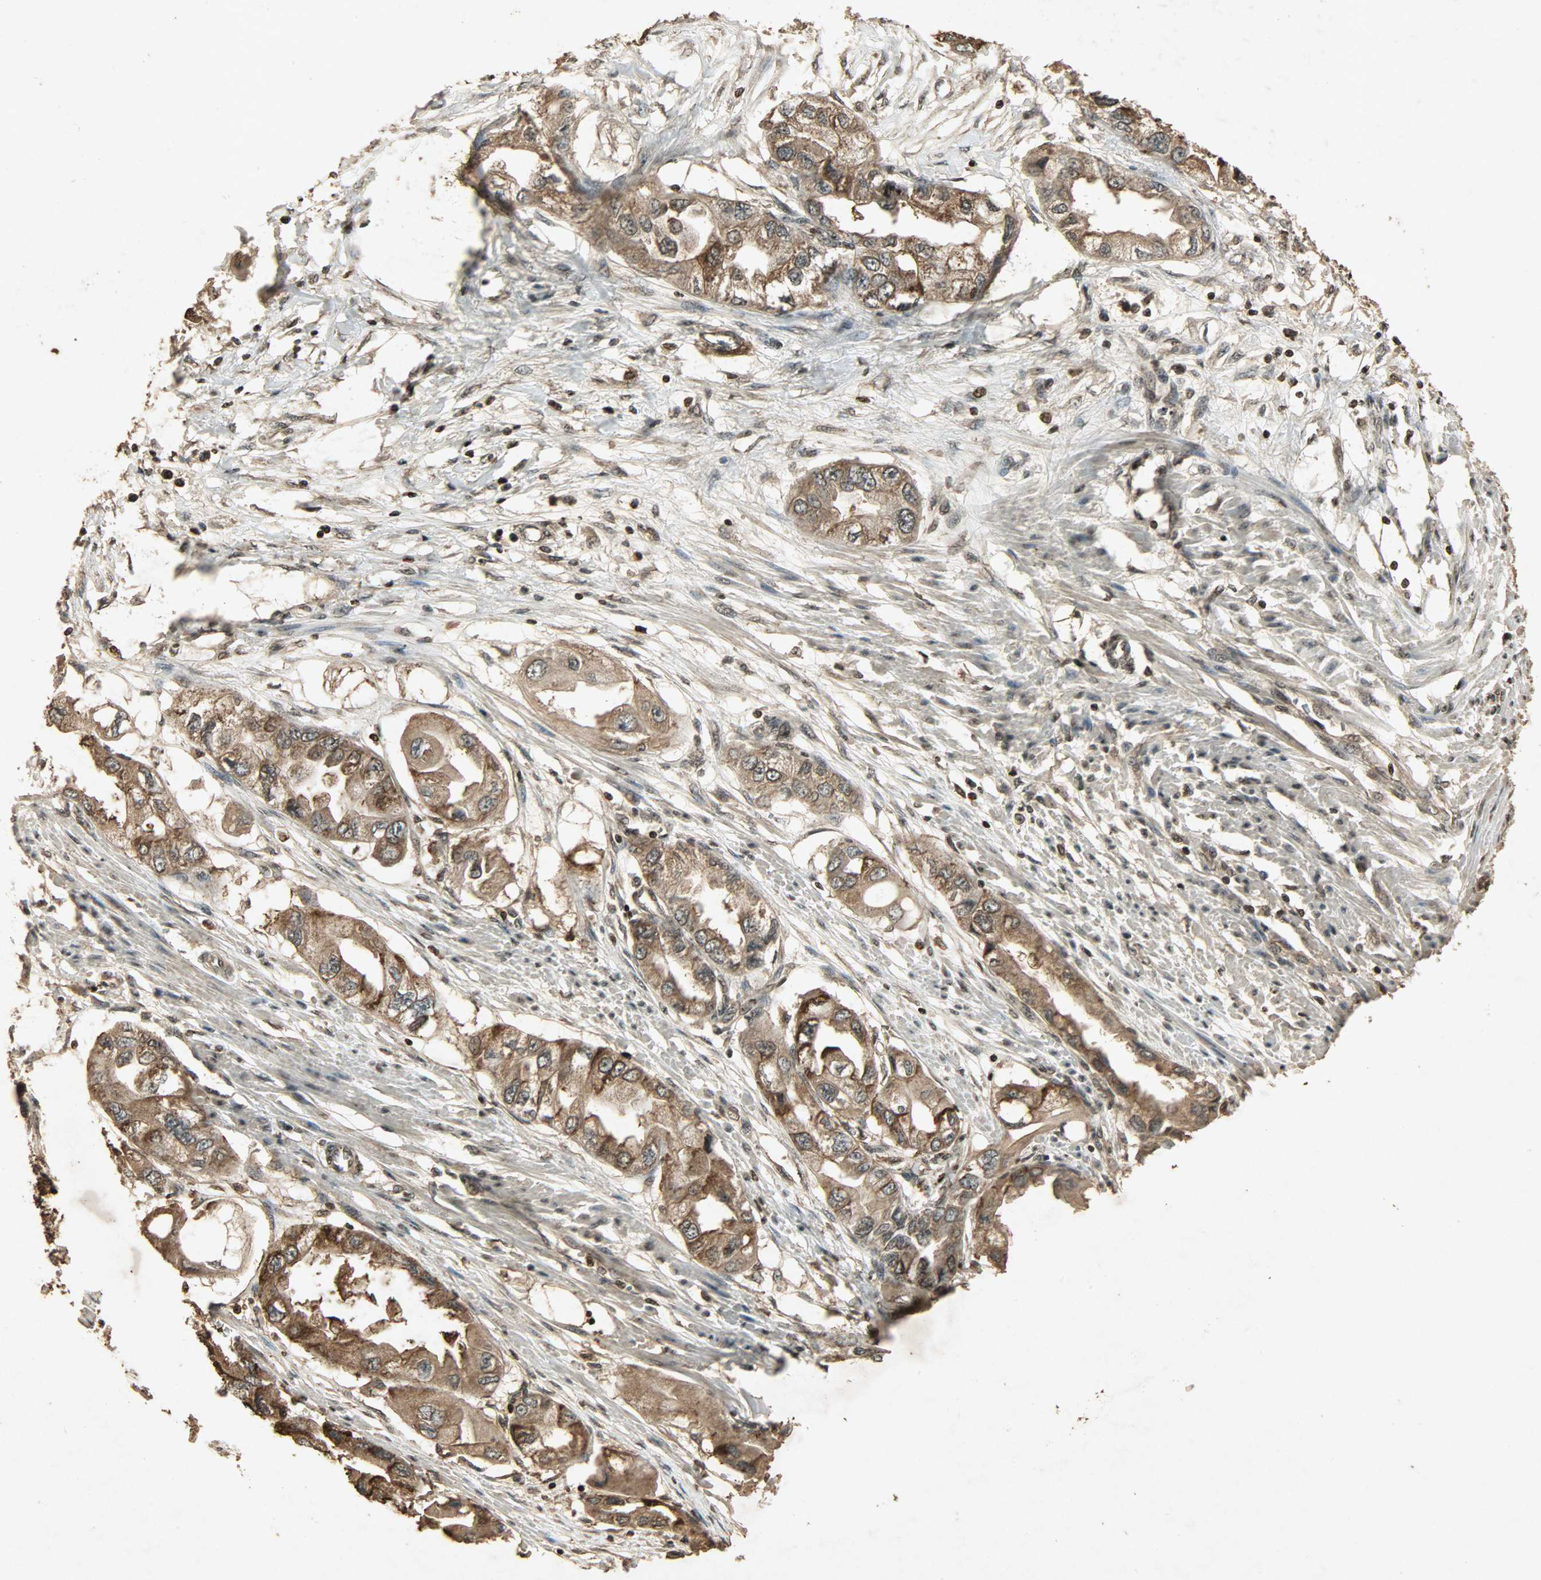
{"staining": {"intensity": "moderate", "quantity": ">75%", "location": "cytoplasmic/membranous,nuclear"}, "tissue": "endometrial cancer", "cell_type": "Tumor cells", "image_type": "cancer", "snomed": [{"axis": "morphology", "description": "Adenocarcinoma, NOS"}, {"axis": "topography", "description": "Endometrium"}], "caption": "Moderate cytoplasmic/membranous and nuclear expression is appreciated in approximately >75% of tumor cells in endometrial cancer (adenocarcinoma). Immunohistochemistry (ihc) stains the protein in brown and the nuclei are stained blue.", "gene": "PPP3R1", "patient": {"sex": "female", "age": 67}}